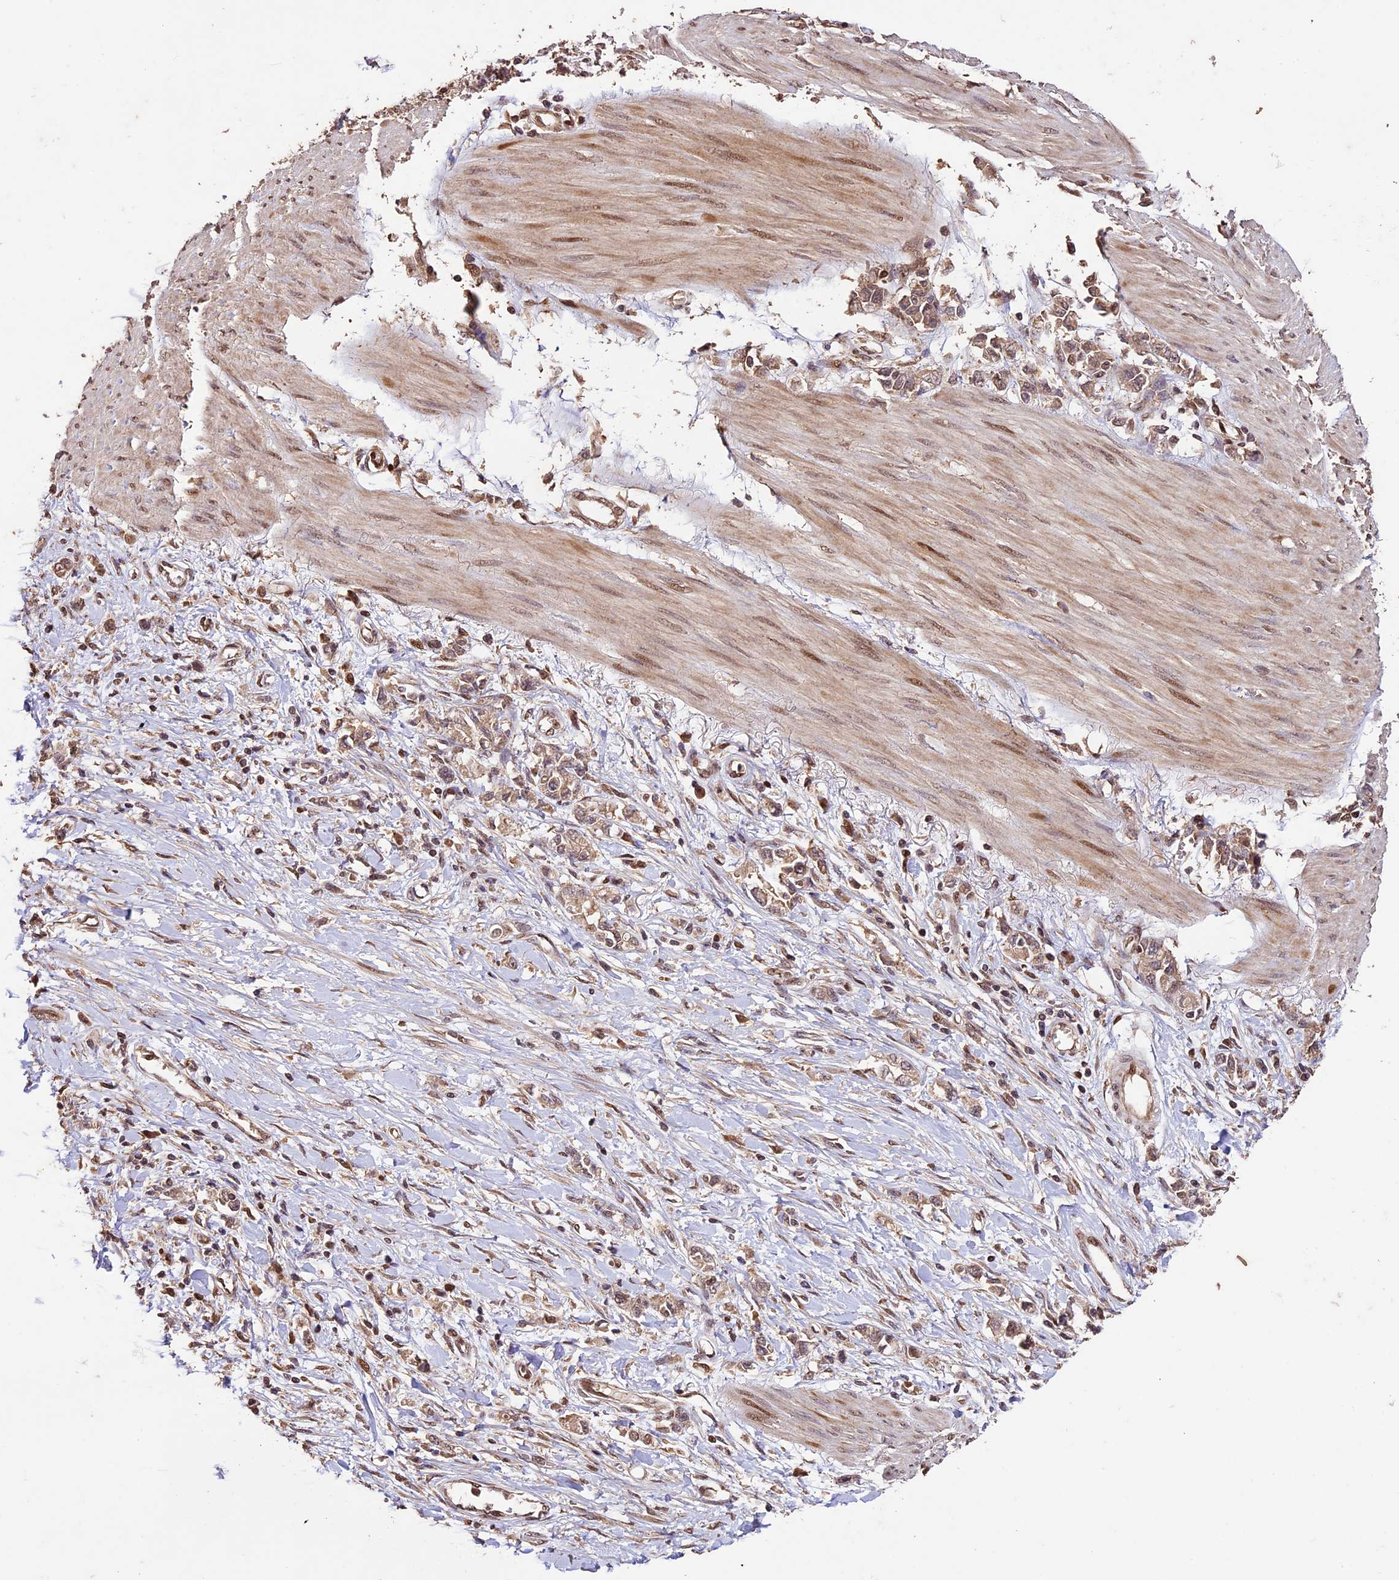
{"staining": {"intensity": "moderate", "quantity": ">75%", "location": "cytoplasmic/membranous,nuclear"}, "tissue": "stomach cancer", "cell_type": "Tumor cells", "image_type": "cancer", "snomed": [{"axis": "morphology", "description": "Adenocarcinoma, NOS"}, {"axis": "topography", "description": "Stomach"}], "caption": "DAB immunohistochemical staining of adenocarcinoma (stomach) shows moderate cytoplasmic/membranous and nuclear protein positivity in about >75% of tumor cells. The protein is stained brown, and the nuclei are stained in blue (DAB IHC with brightfield microscopy, high magnification).", "gene": "CDKN2AIP", "patient": {"sex": "female", "age": 76}}